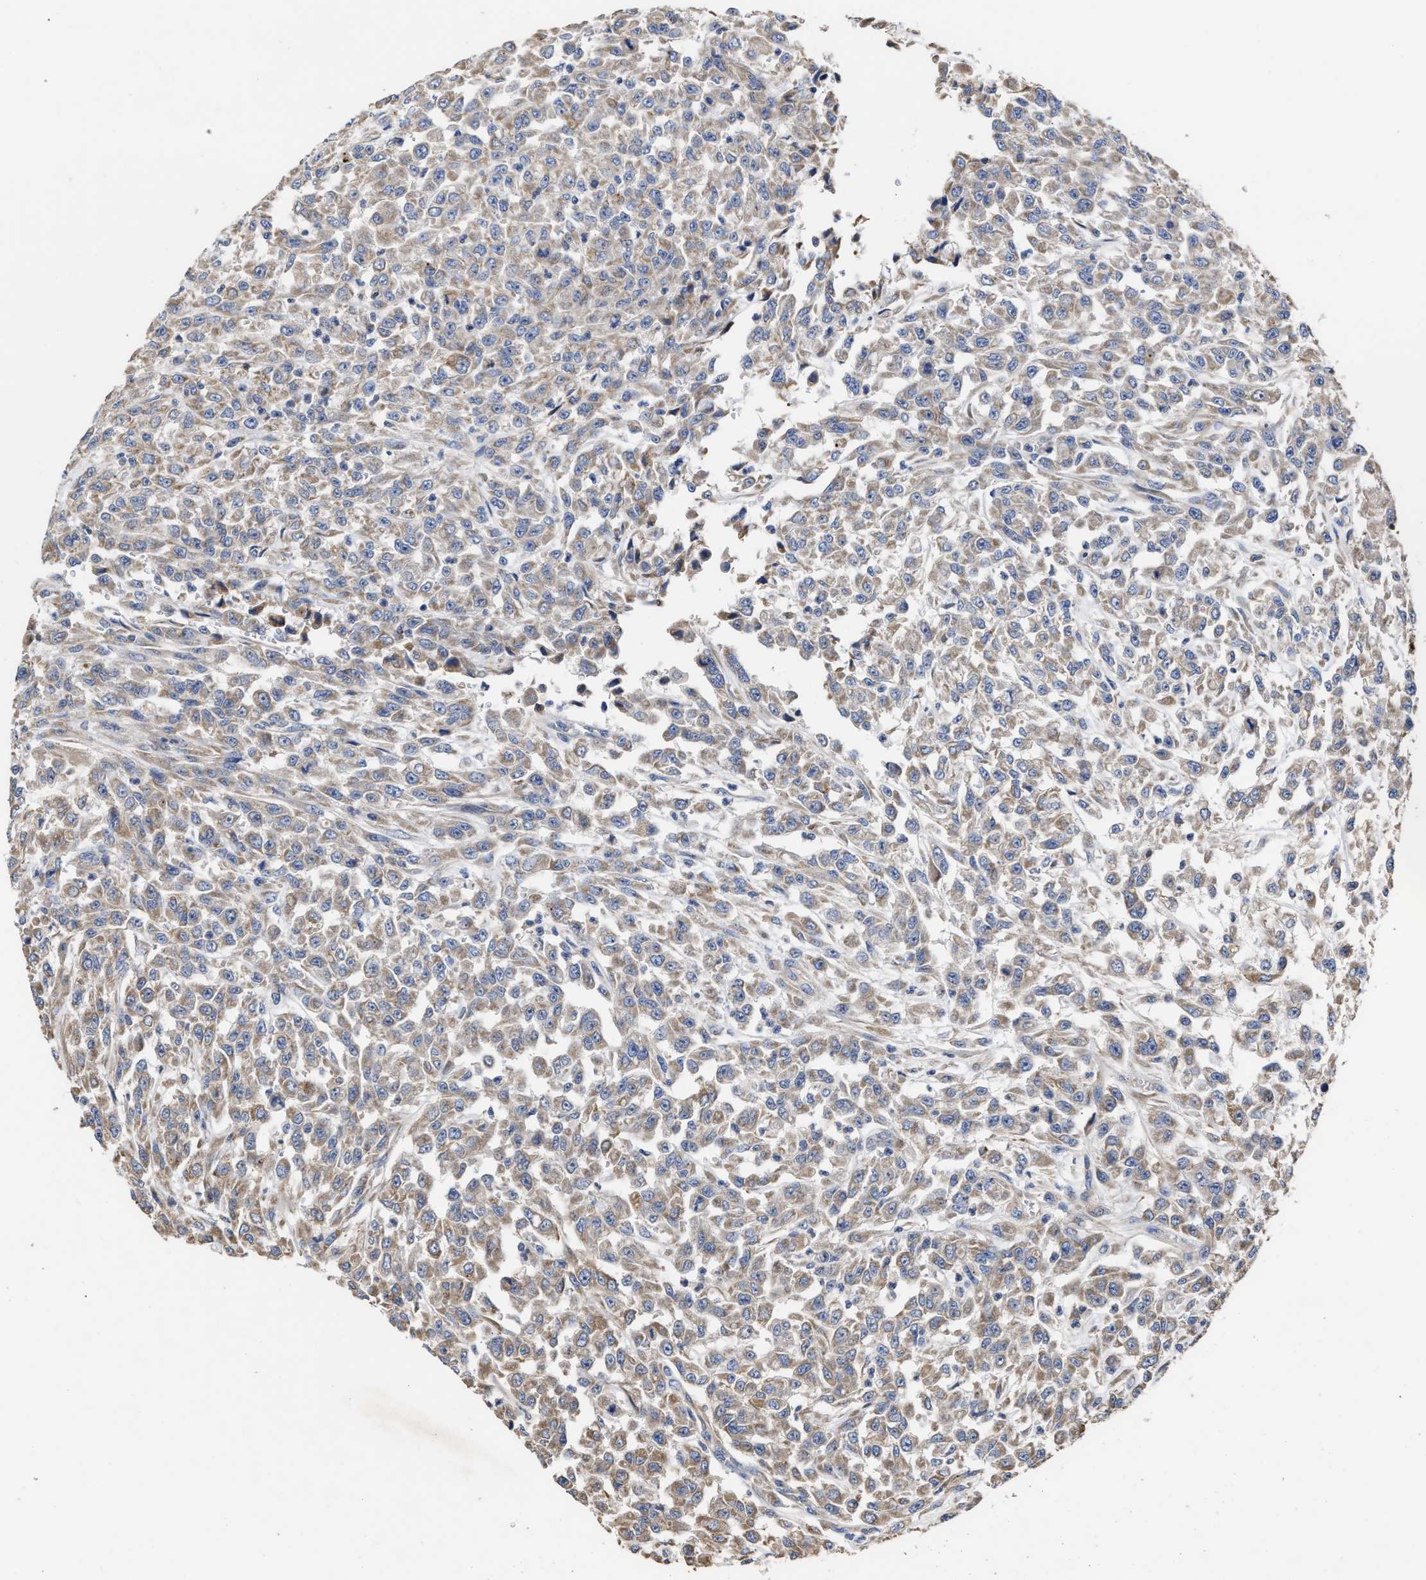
{"staining": {"intensity": "weak", "quantity": ">75%", "location": "cytoplasmic/membranous"}, "tissue": "urothelial cancer", "cell_type": "Tumor cells", "image_type": "cancer", "snomed": [{"axis": "morphology", "description": "Urothelial carcinoma, High grade"}, {"axis": "topography", "description": "Urinary bladder"}], "caption": "Immunohistochemistry (IHC) micrograph of neoplastic tissue: human urothelial cancer stained using immunohistochemistry shows low levels of weak protein expression localized specifically in the cytoplasmic/membranous of tumor cells, appearing as a cytoplasmic/membranous brown color.", "gene": "GOSR1", "patient": {"sex": "male", "age": 46}}